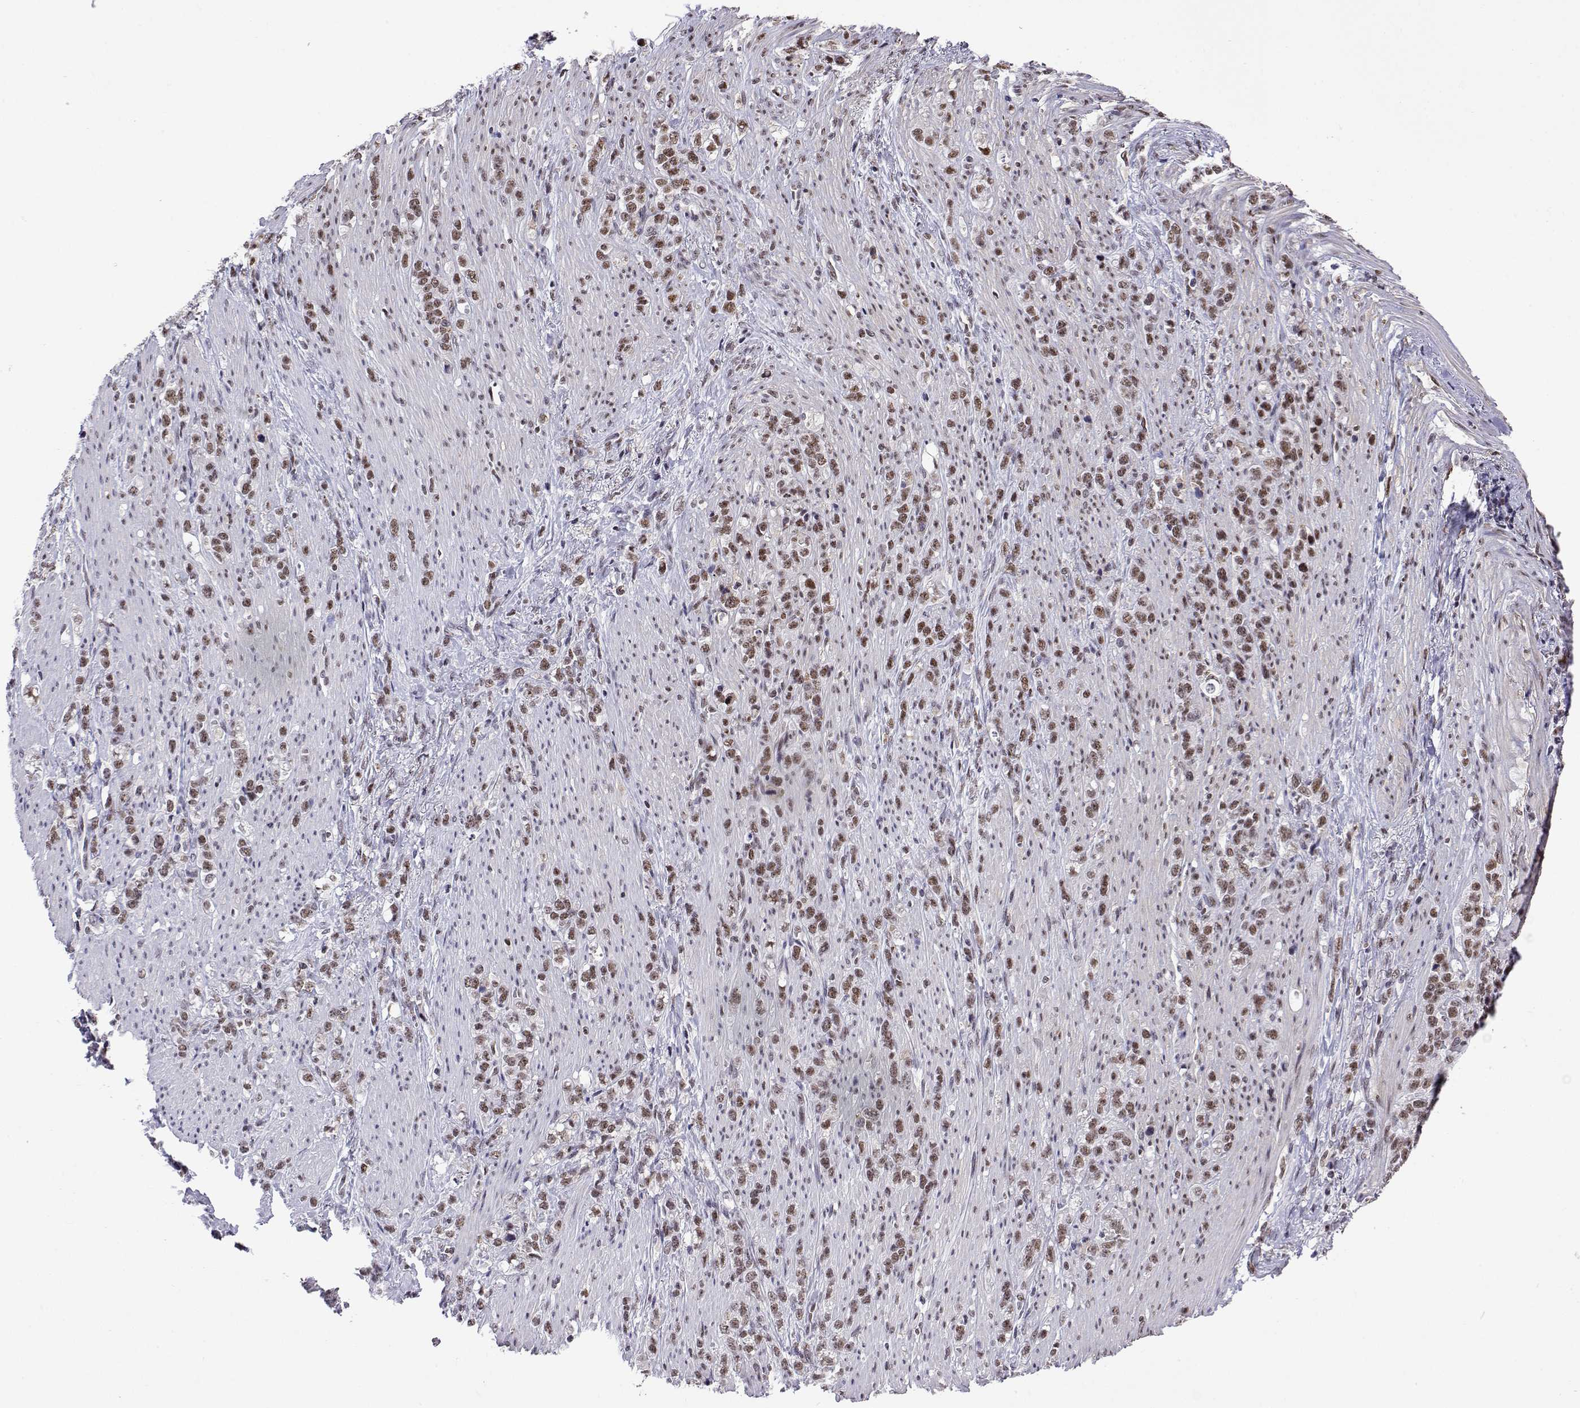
{"staining": {"intensity": "moderate", "quantity": ">75%", "location": "nuclear"}, "tissue": "stomach cancer", "cell_type": "Tumor cells", "image_type": "cancer", "snomed": [{"axis": "morphology", "description": "Adenocarcinoma, NOS"}, {"axis": "topography", "description": "Stomach, lower"}], "caption": "Protein expression analysis of adenocarcinoma (stomach) shows moderate nuclear staining in about >75% of tumor cells.", "gene": "POLDIP3", "patient": {"sex": "male", "age": 88}}